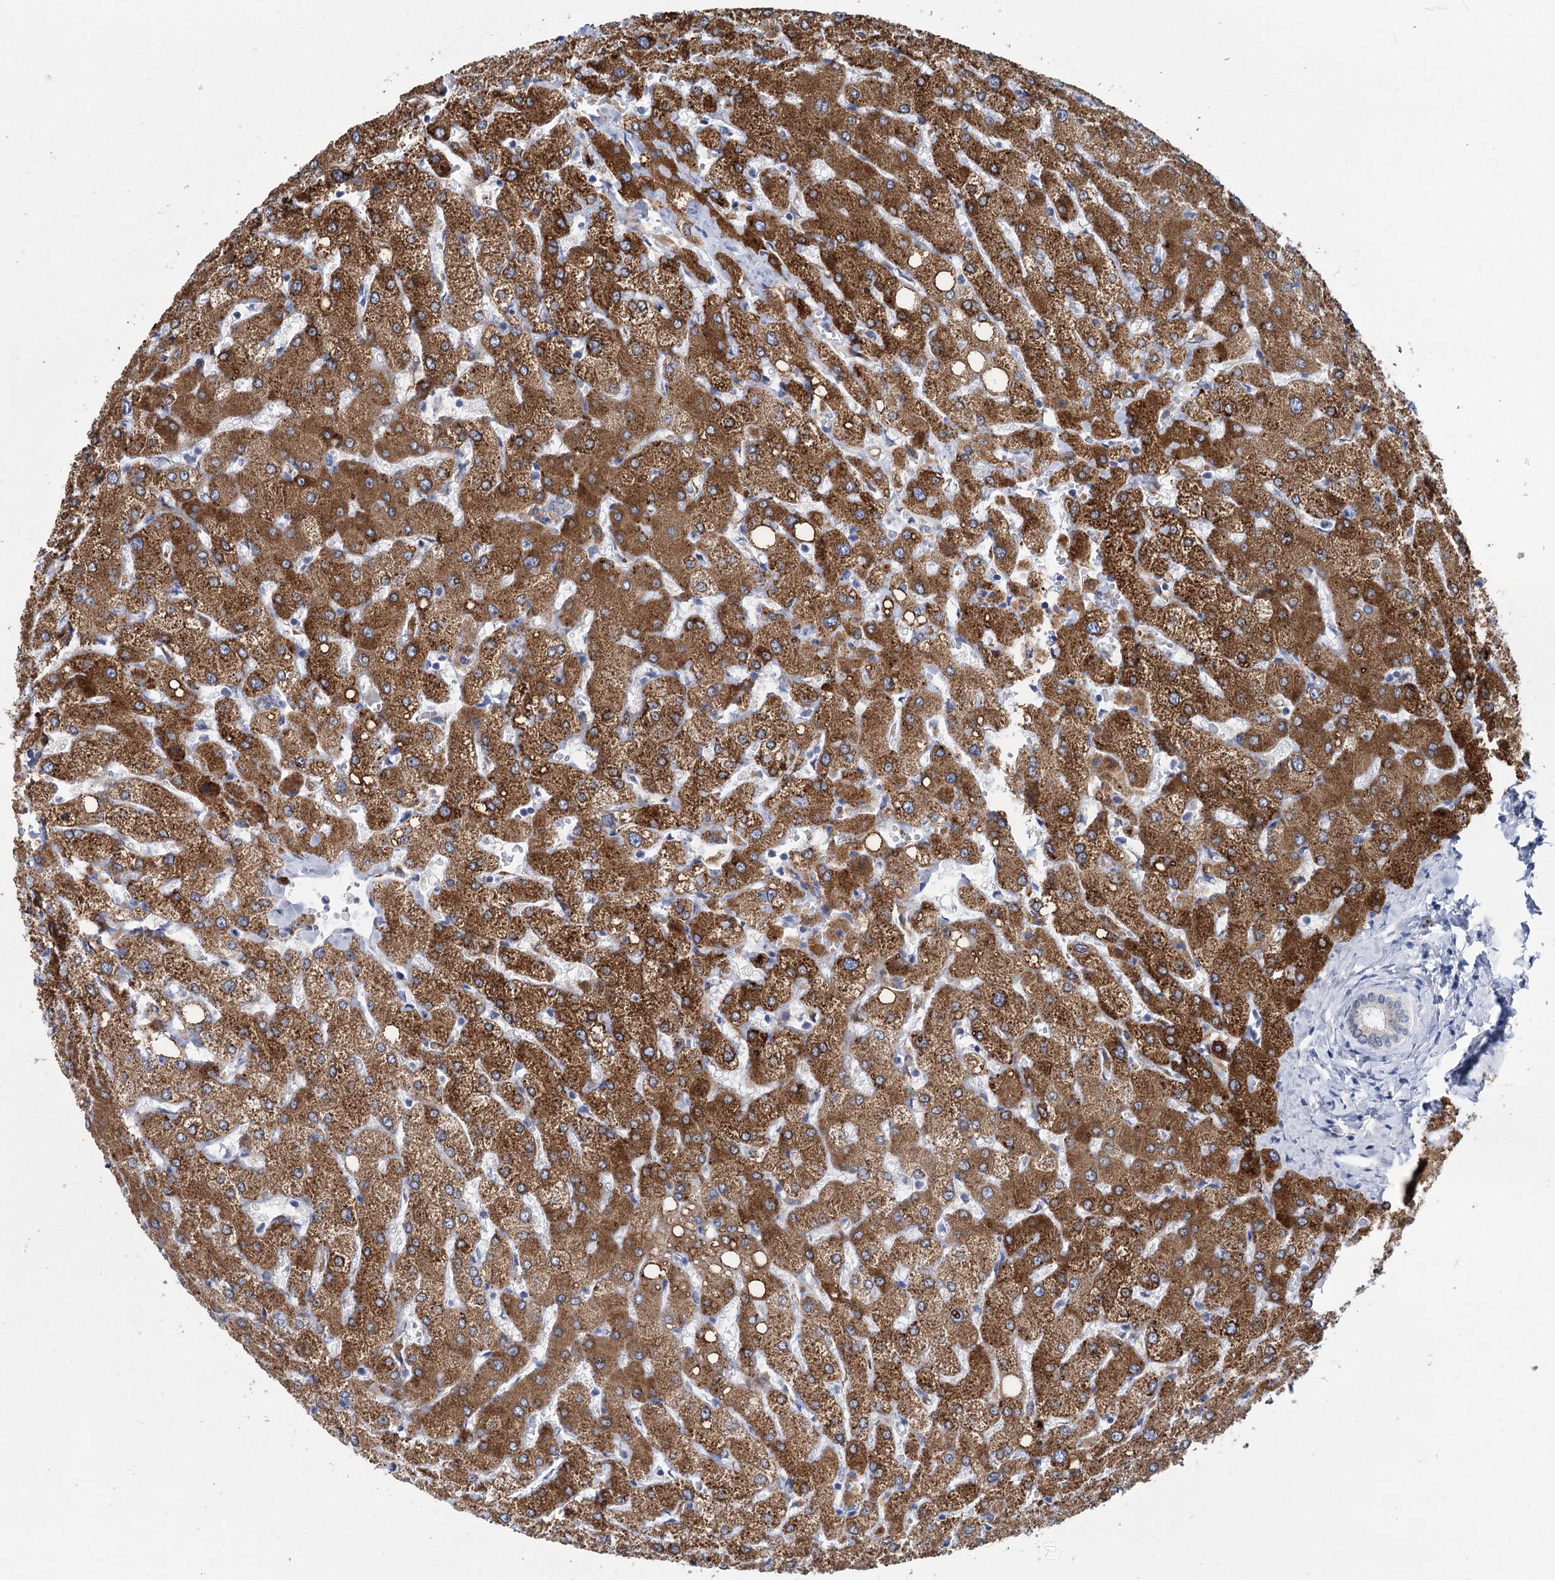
{"staining": {"intensity": "negative", "quantity": "none", "location": "none"}, "tissue": "liver", "cell_type": "Cholangiocytes", "image_type": "normal", "snomed": [{"axis": "morphology", "description": "Normal tissue, NOS"}, {"axis": "topography", "description": "Liver"}], "caption": "This photomicrograph is of unremarkable liver stained with immunohistochemistry to label a protein in brown with the nuclei are counter-stained blue. There is no positivity in cholangiocytes.", "gene": "METTL7B", "patient": {"sex": "female", "age": 54}}